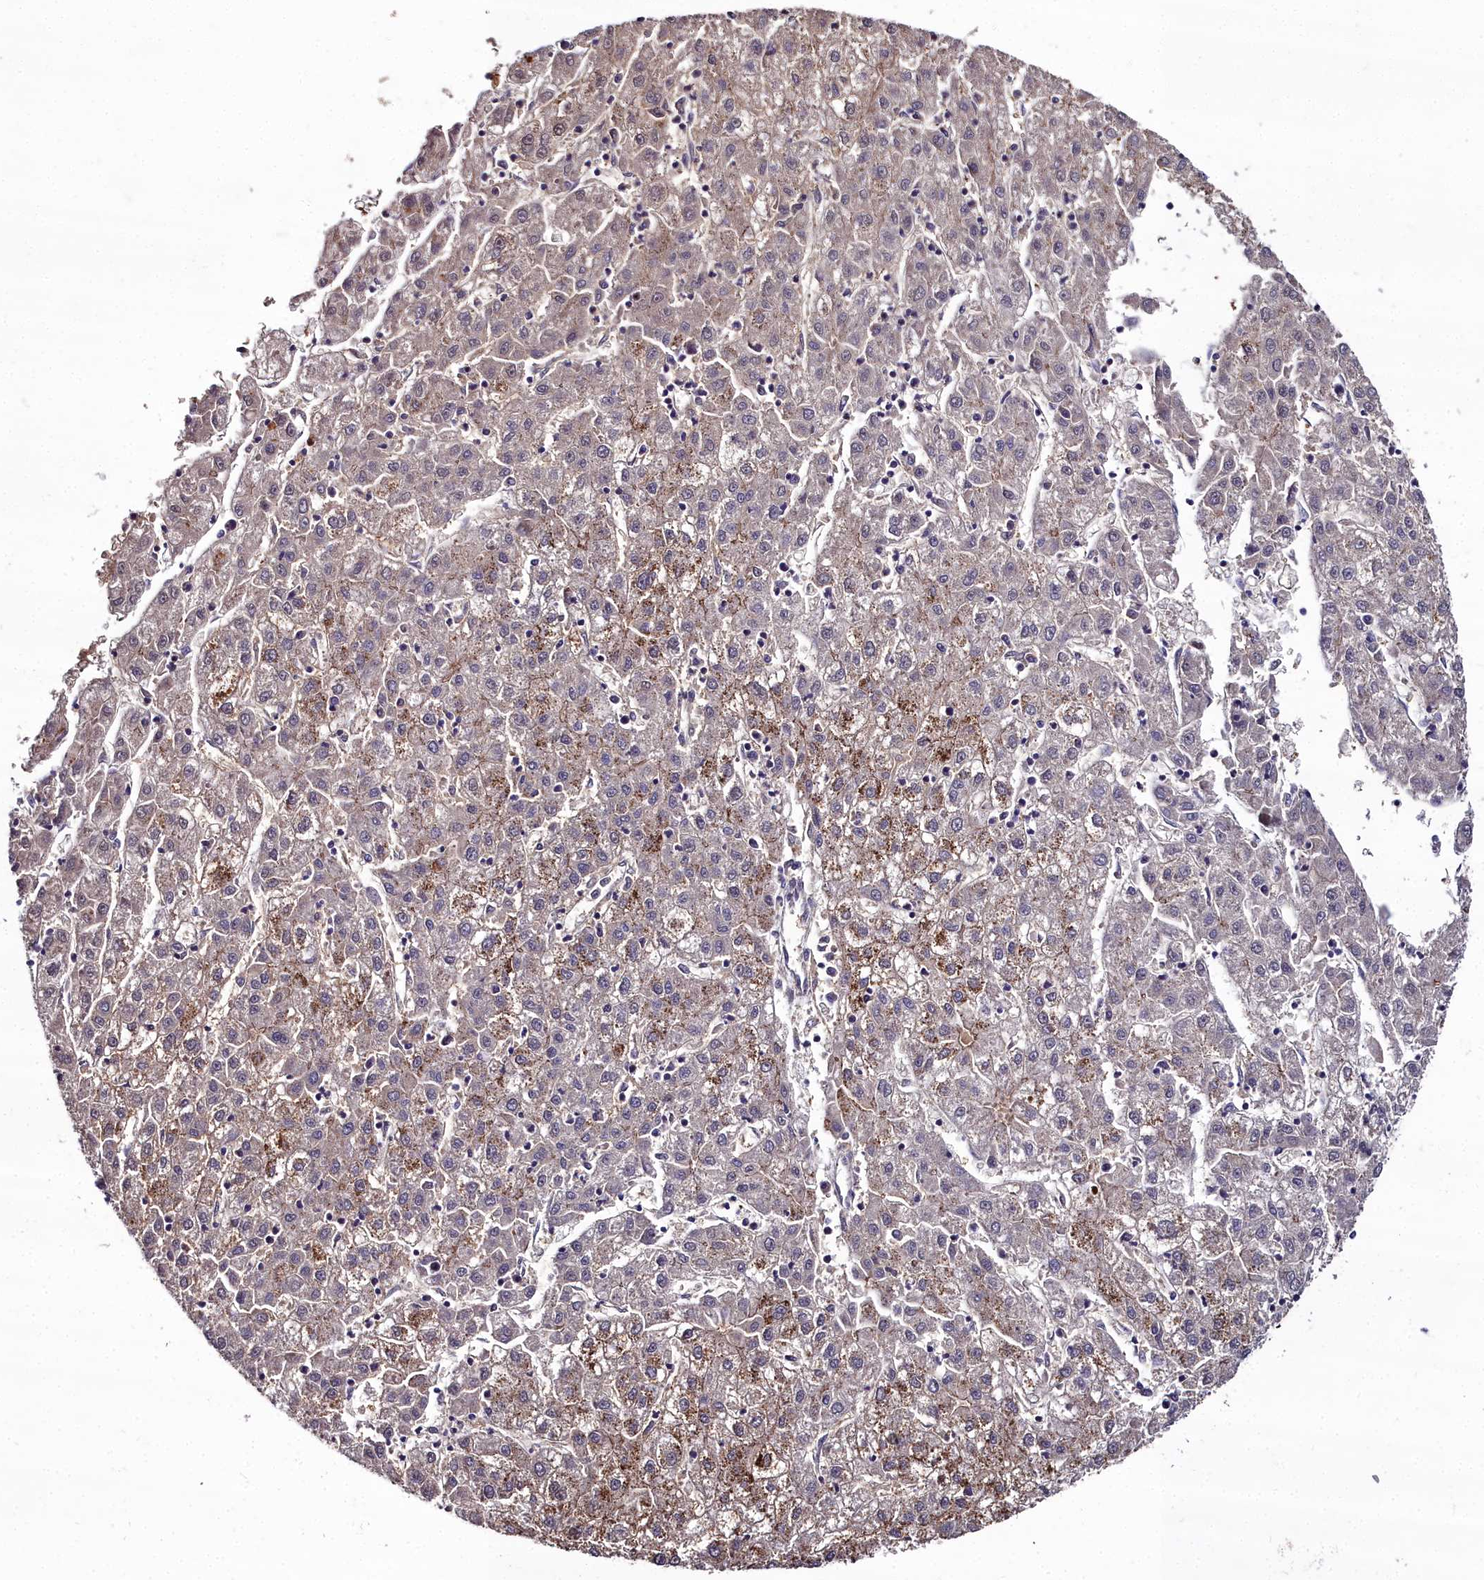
{"staining": {"intensity": "moderate", "quantity": "25%-75%", "location": "cytoplasmic/membranous"}, "tissue": "liver cancer", "cell_type": "Tumor cells", "image_type": "cancer", "snomed": [{"axis": "morphology", "description": "Carcinoma, Hepatocellular, NOS"}, {"axis": "topography", "description": "Liver"}], "caption": "This is a histology image of immunohistochemistry (IHC) staining of liver cancer, which shows moderate expression in the cytoplasmic/membranous of tumor cells.", "gene": "NT5M", "patient": {"sex": "male", "age": 72}}